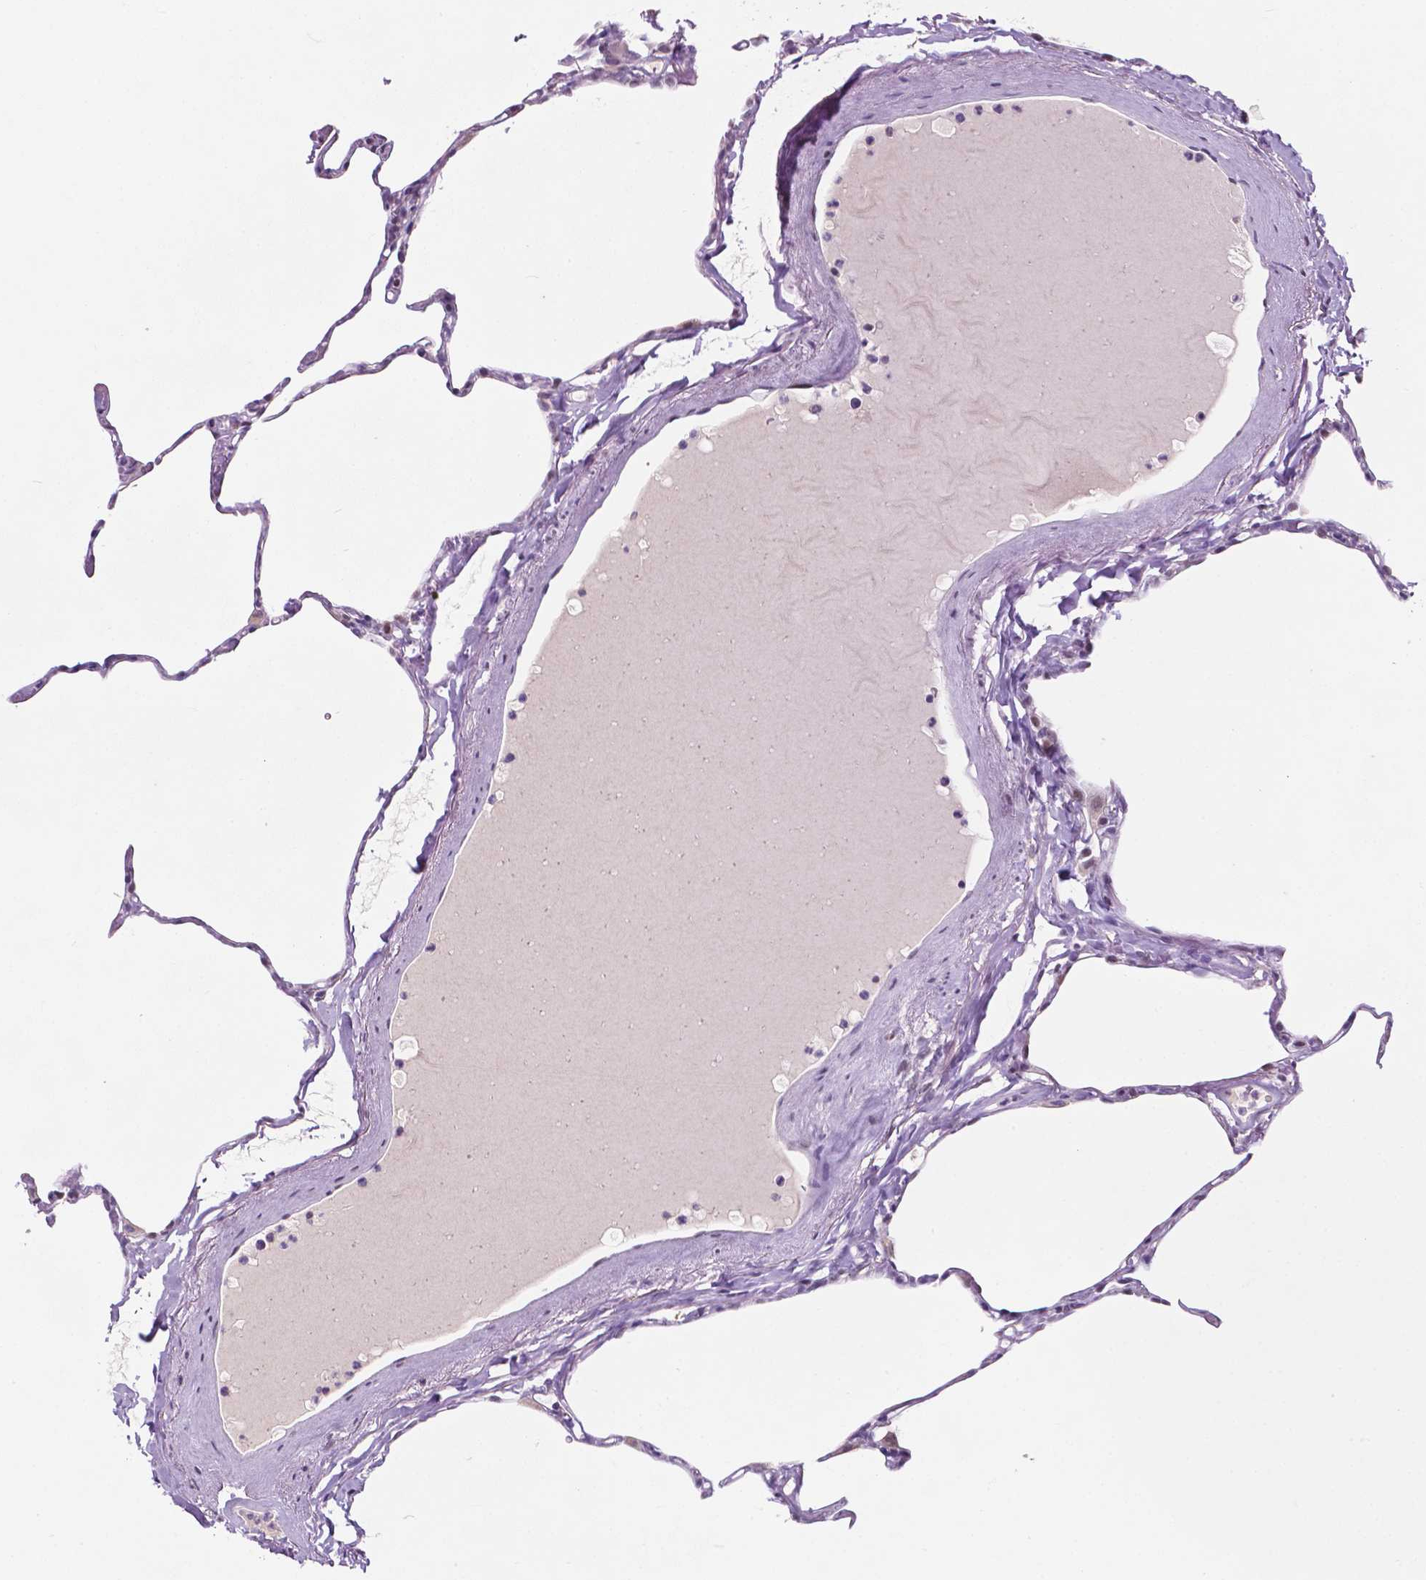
{"staining": {"intensity": "weak", "quantity": "<25%", "location": "nuclear"}, "tissue": "lung", "cell_type": "Alveolar cells", "image_type": "normal", "snomed": [{"axis": "morphology", "description": "Normal tissue, NOS"}, {"axis": "topography", "description": "Lung"}], "caption": "High magnification brightfield microscopy of unremarkable lung stained with DAB (3,3'-diaminobenzidine) (brown) and counterstained with hematoxylin (blue): alveolar cells show no significant staining. (DAB (3,3'-diaminobenzidine) immunohistochemistry (IHC) visualized using brightfield microscopy, high magnification).", "gene": "FAM50B", "patient": {"sex": "male", "age": 65}}